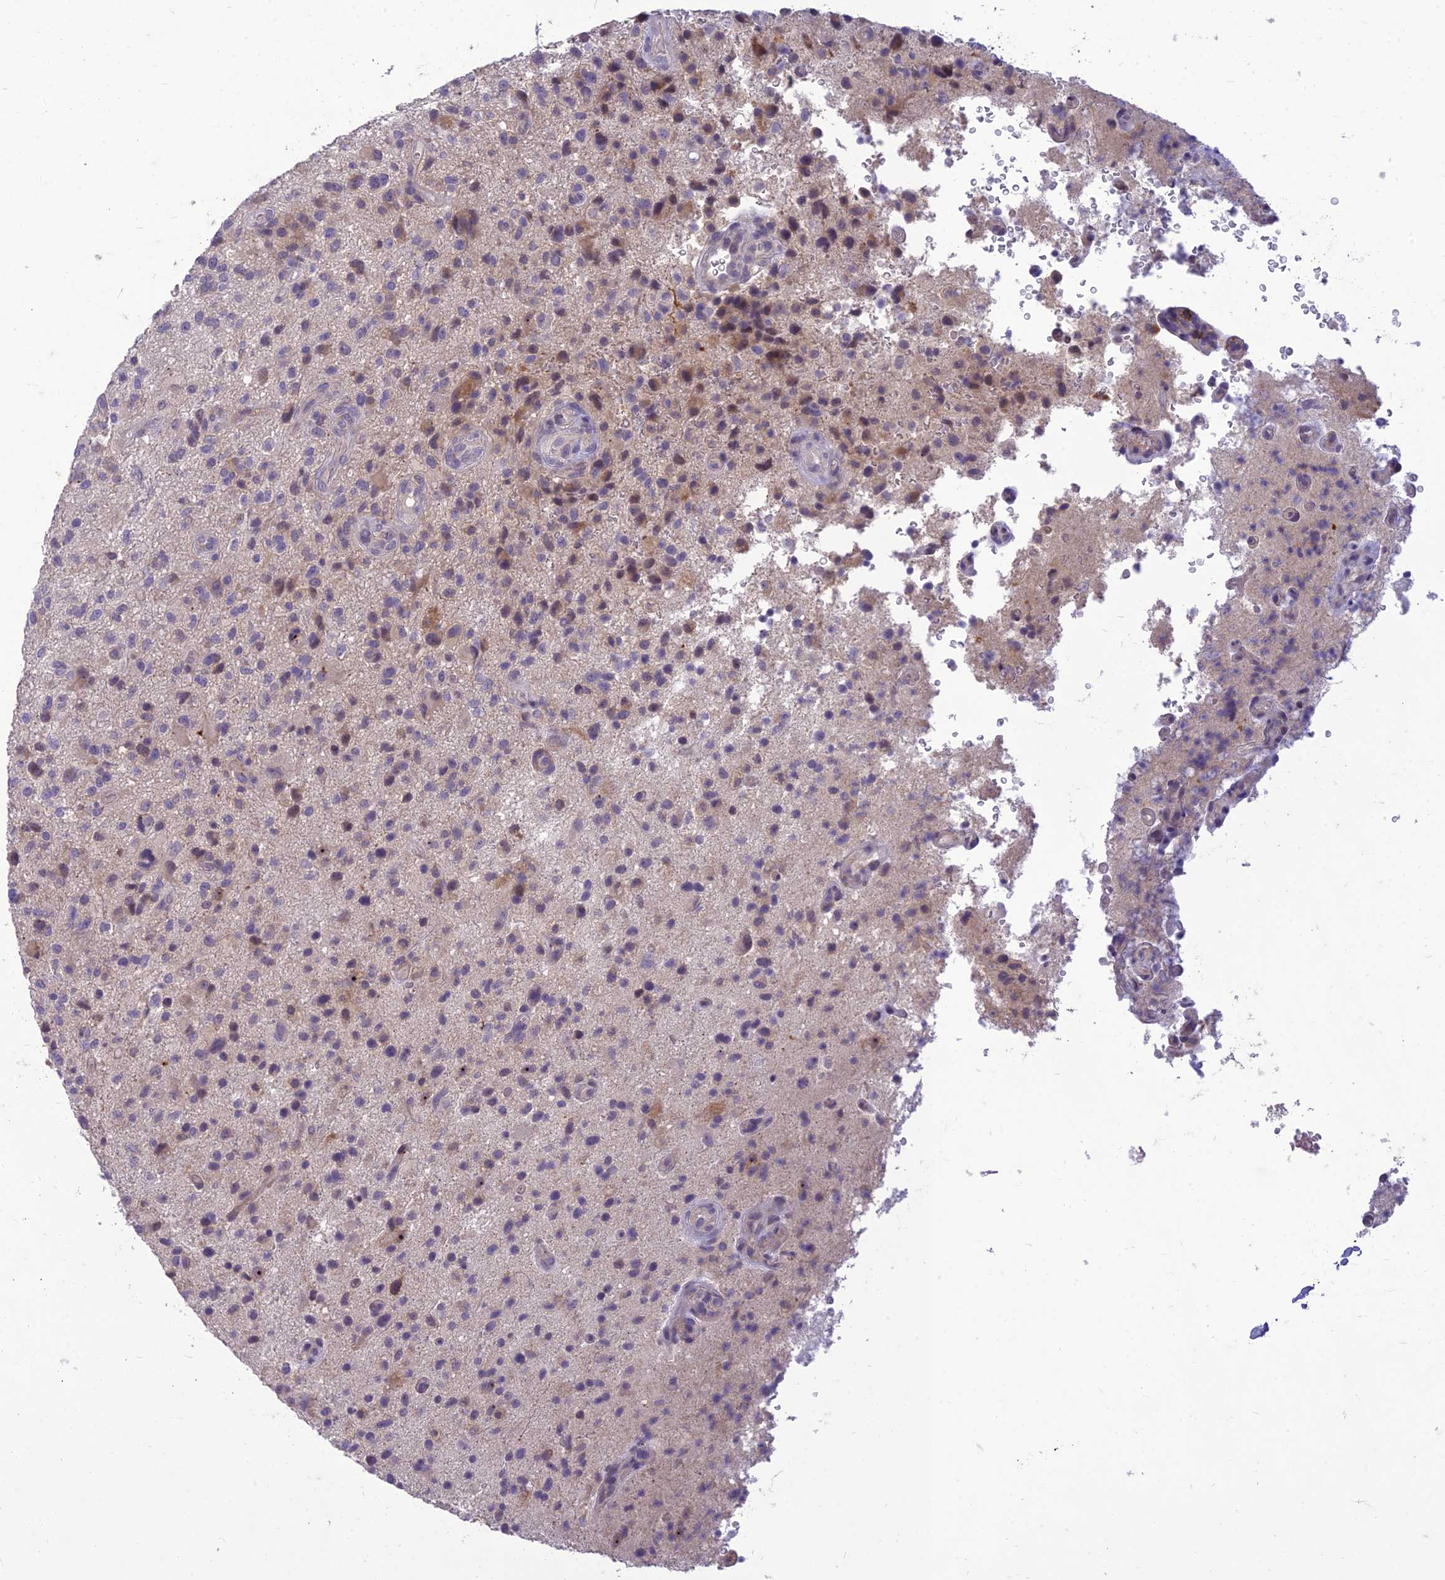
{"staining": {"intensity": "negative", "quantity": "none", "location": "none"}, "tissue": "glioma", "cell_type": "Tumor cells", "image_type": "cancer", "snomed": [{"axis": "morphology", "description": "Glioma, malignant, High grade"}, {"axis": "topography", "description": "Brain"}], "caption": "Micrograph shows no significant protein expression in tumor cells of glioma. (DAB IHC with hematoxylin counter stain).", "gene": "ITGAE", "patient": {"sex": "male", "age": 47}}